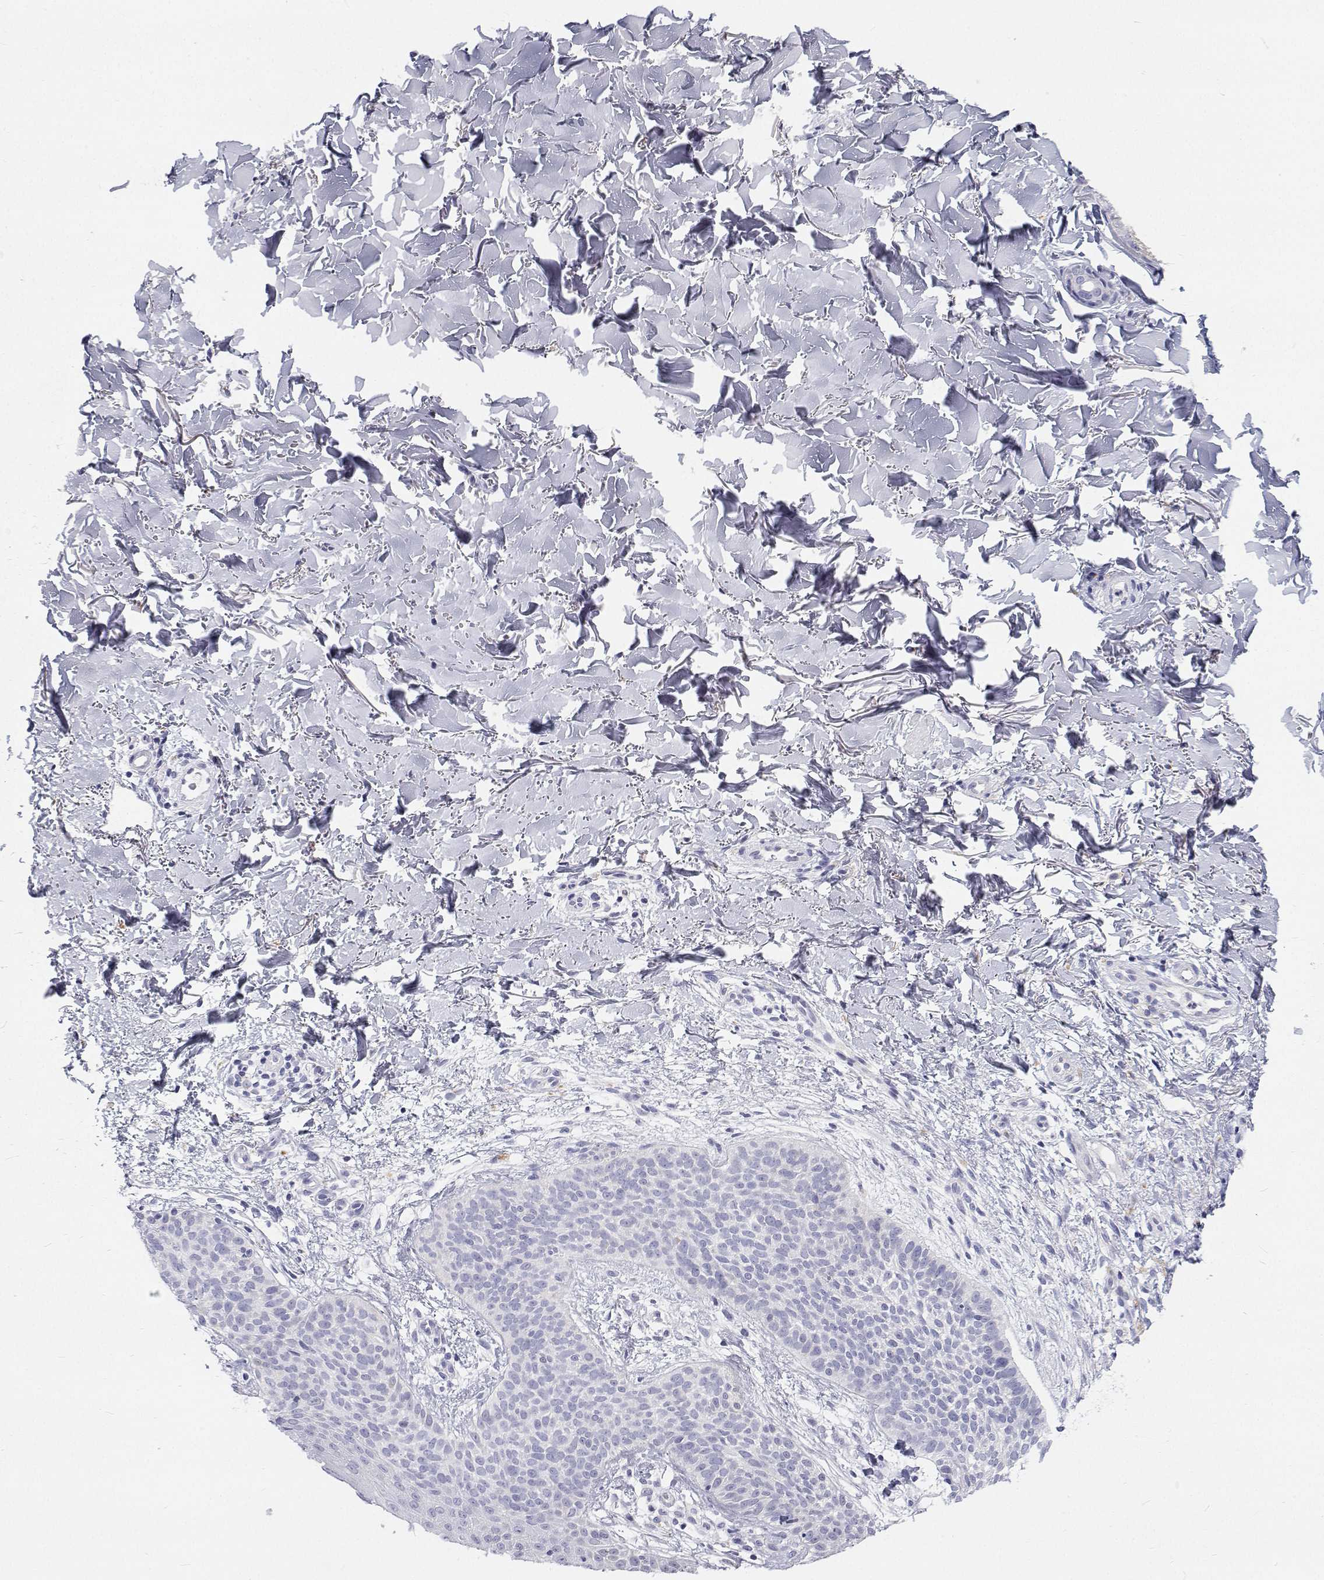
{"staining": {"intensity": "negative", "quantity": "none", "location": "none"}, "tissue": "skin cancer", "cell_type": "Tumor cells", "image_type": "cancer", "snomed": [{"axis": "morphology", "description": "Basal cell carcinoma"}, {"axis": "topography", "description": "Skin"}], "caption": "Immunohistochemistry (IHC) photomicrograph of neoplastic tissue: human skin cancer (basal cell carcinoma) stained with DAB (3,3'-diaminobenzidine) displays no significant protein positivity in tumor cells.", "gene": "NCR2", "patient": {"sex": "male", "age": 57}}